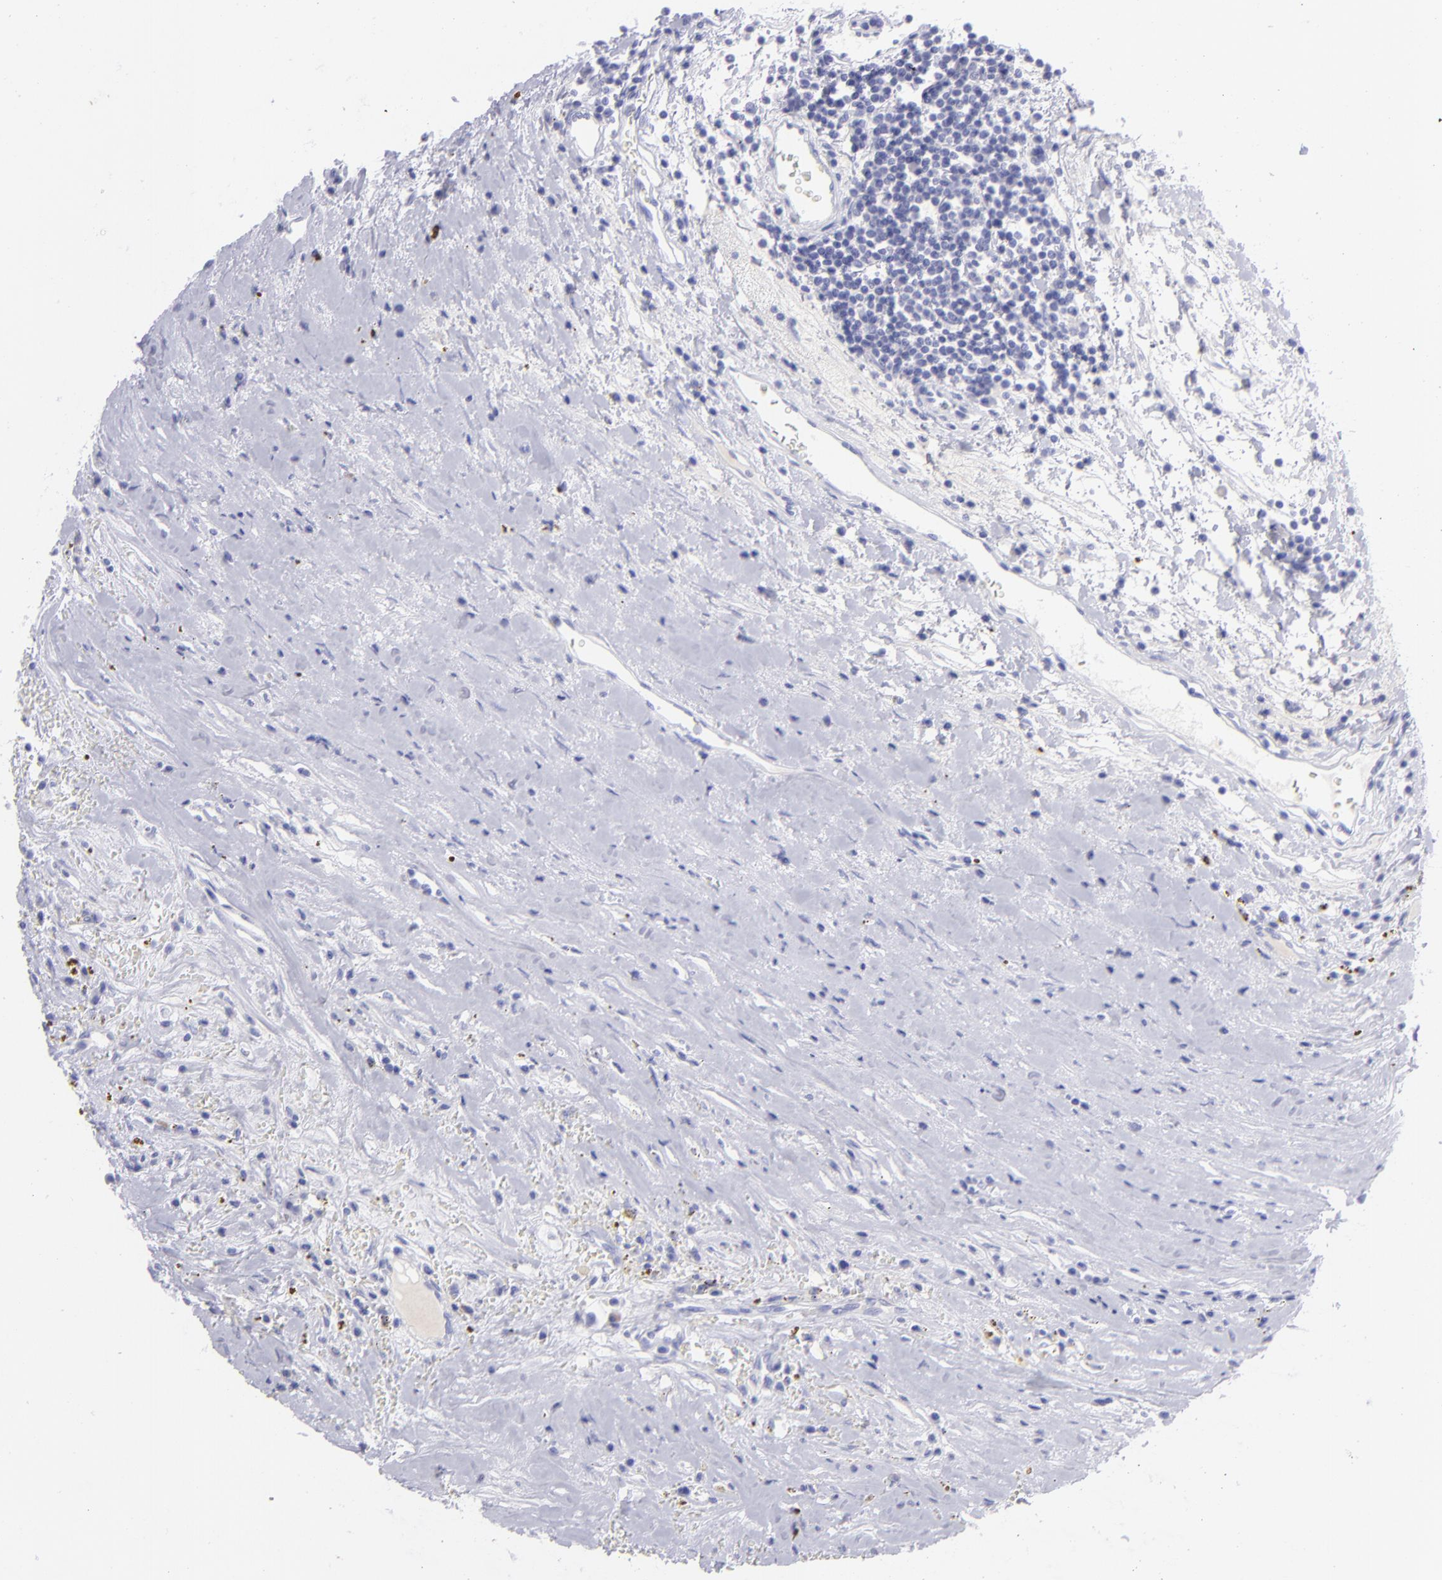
{"staining": {"intensity": "negative", "quantity": "none", "location": "none"}, "tissue": "renal cancer", "cell_type": "Tumor cells", "image_type": "cancer", "snomed": [{"axis": "morphology", "description": "Adenocarcinoma, NOS"}, {"axis": "topography", "description": "Kidney"}], "caption": "Protein analysis of renal adenocarcinoma displays no significant staining in tumor cells.", "gene": "SLC1A2", "patient": {"sex": "male", "age": 82}}